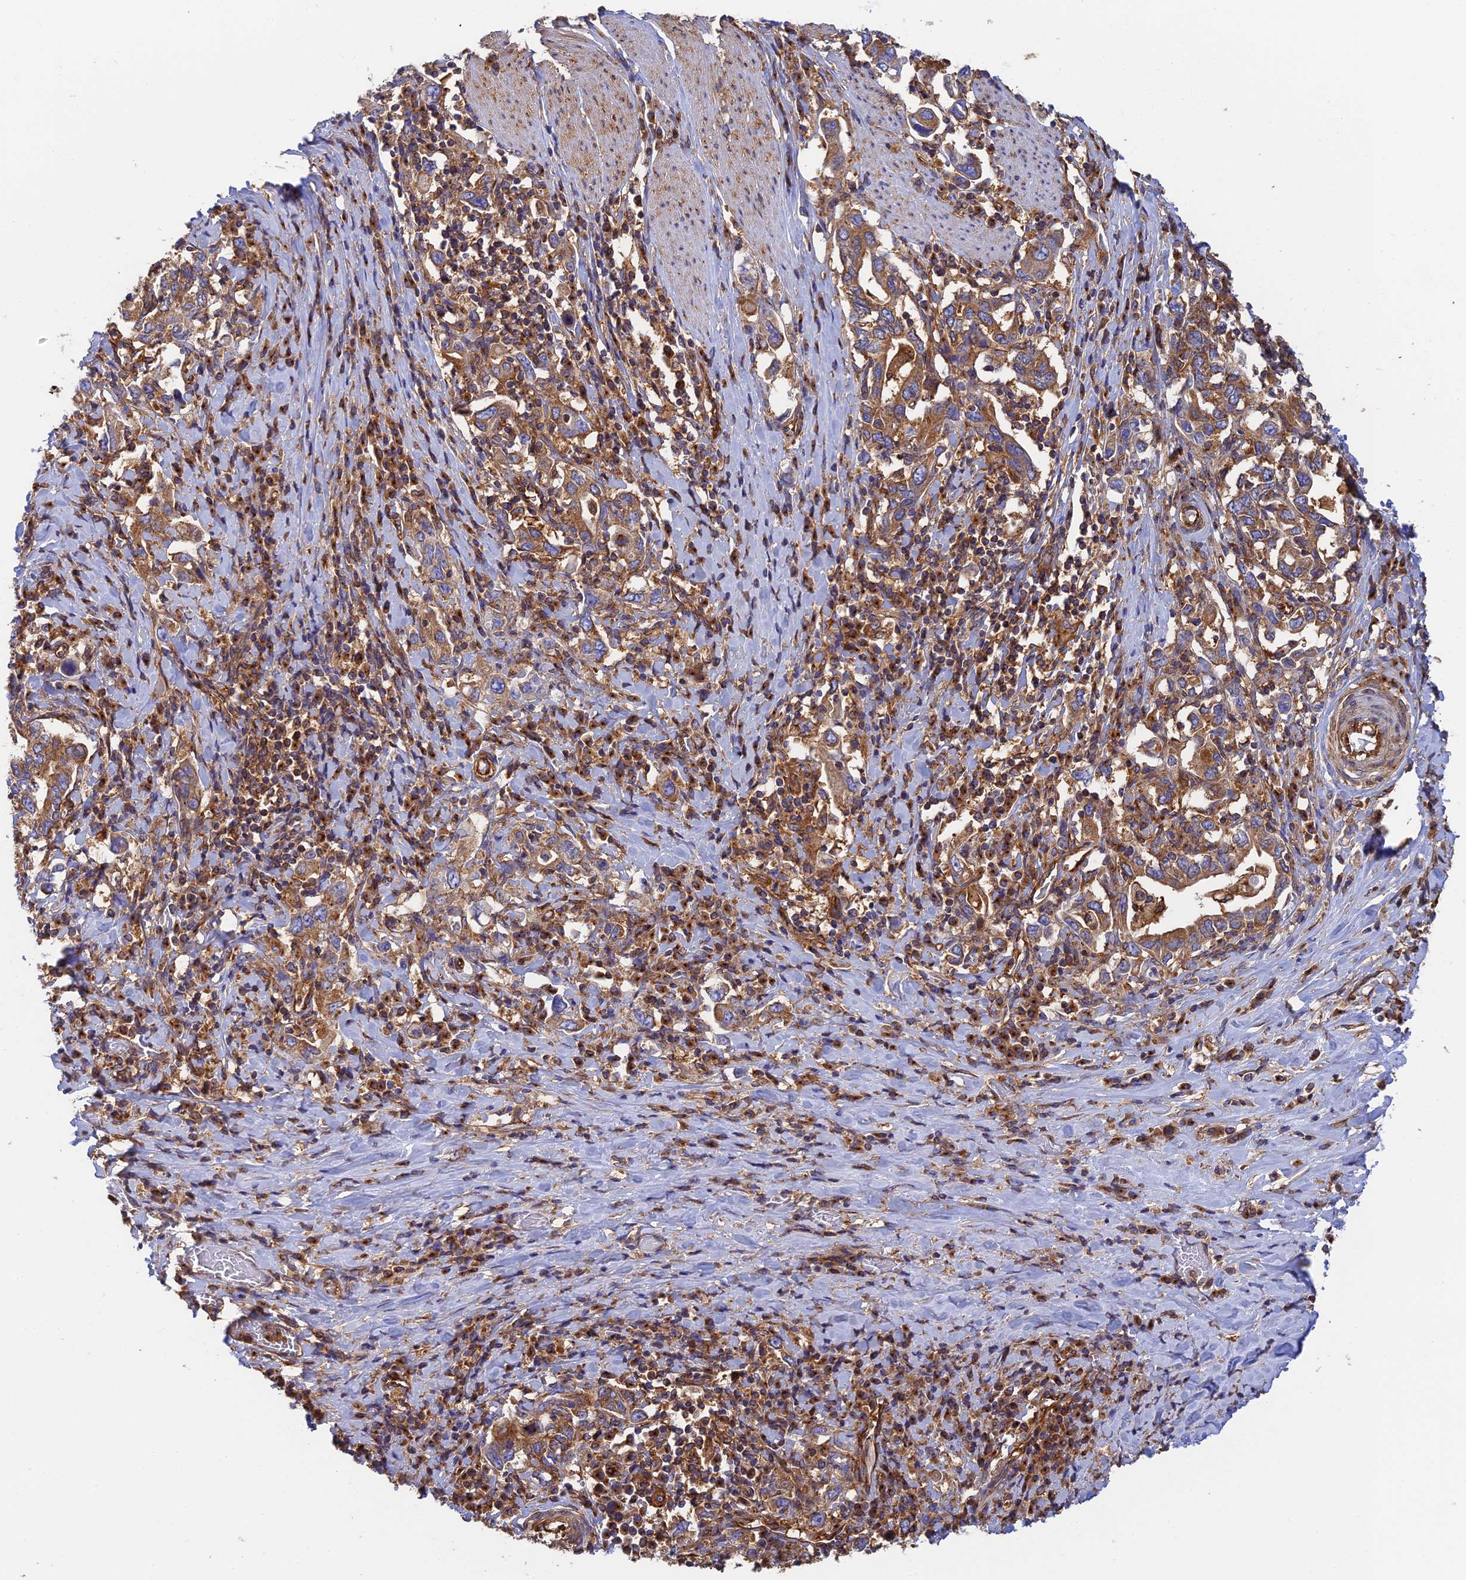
{"staining": {"intensity": "strong", "quantity": ">75%", "location": "cytoplasmic/membranous"}, "tissue": "stomach cancer", "cell_type": "Tumor cells", "image_type": "cancer", "snomed": [{"axis": "morphology", "description": "Adenocarcinoma, NOS"}, {"axis": "topography", "description": "Stomach, upper"}, {"axis": "topography", "description": "Stomach"}], "caption": "Protein analysis of stomach adenocarcinoma tissue shows strong cytoplasmic/membranous positivity in approximately >75% of tumor cells.", "gene": "DCTN2", "patient": {"sex": "male", "age": 62}}